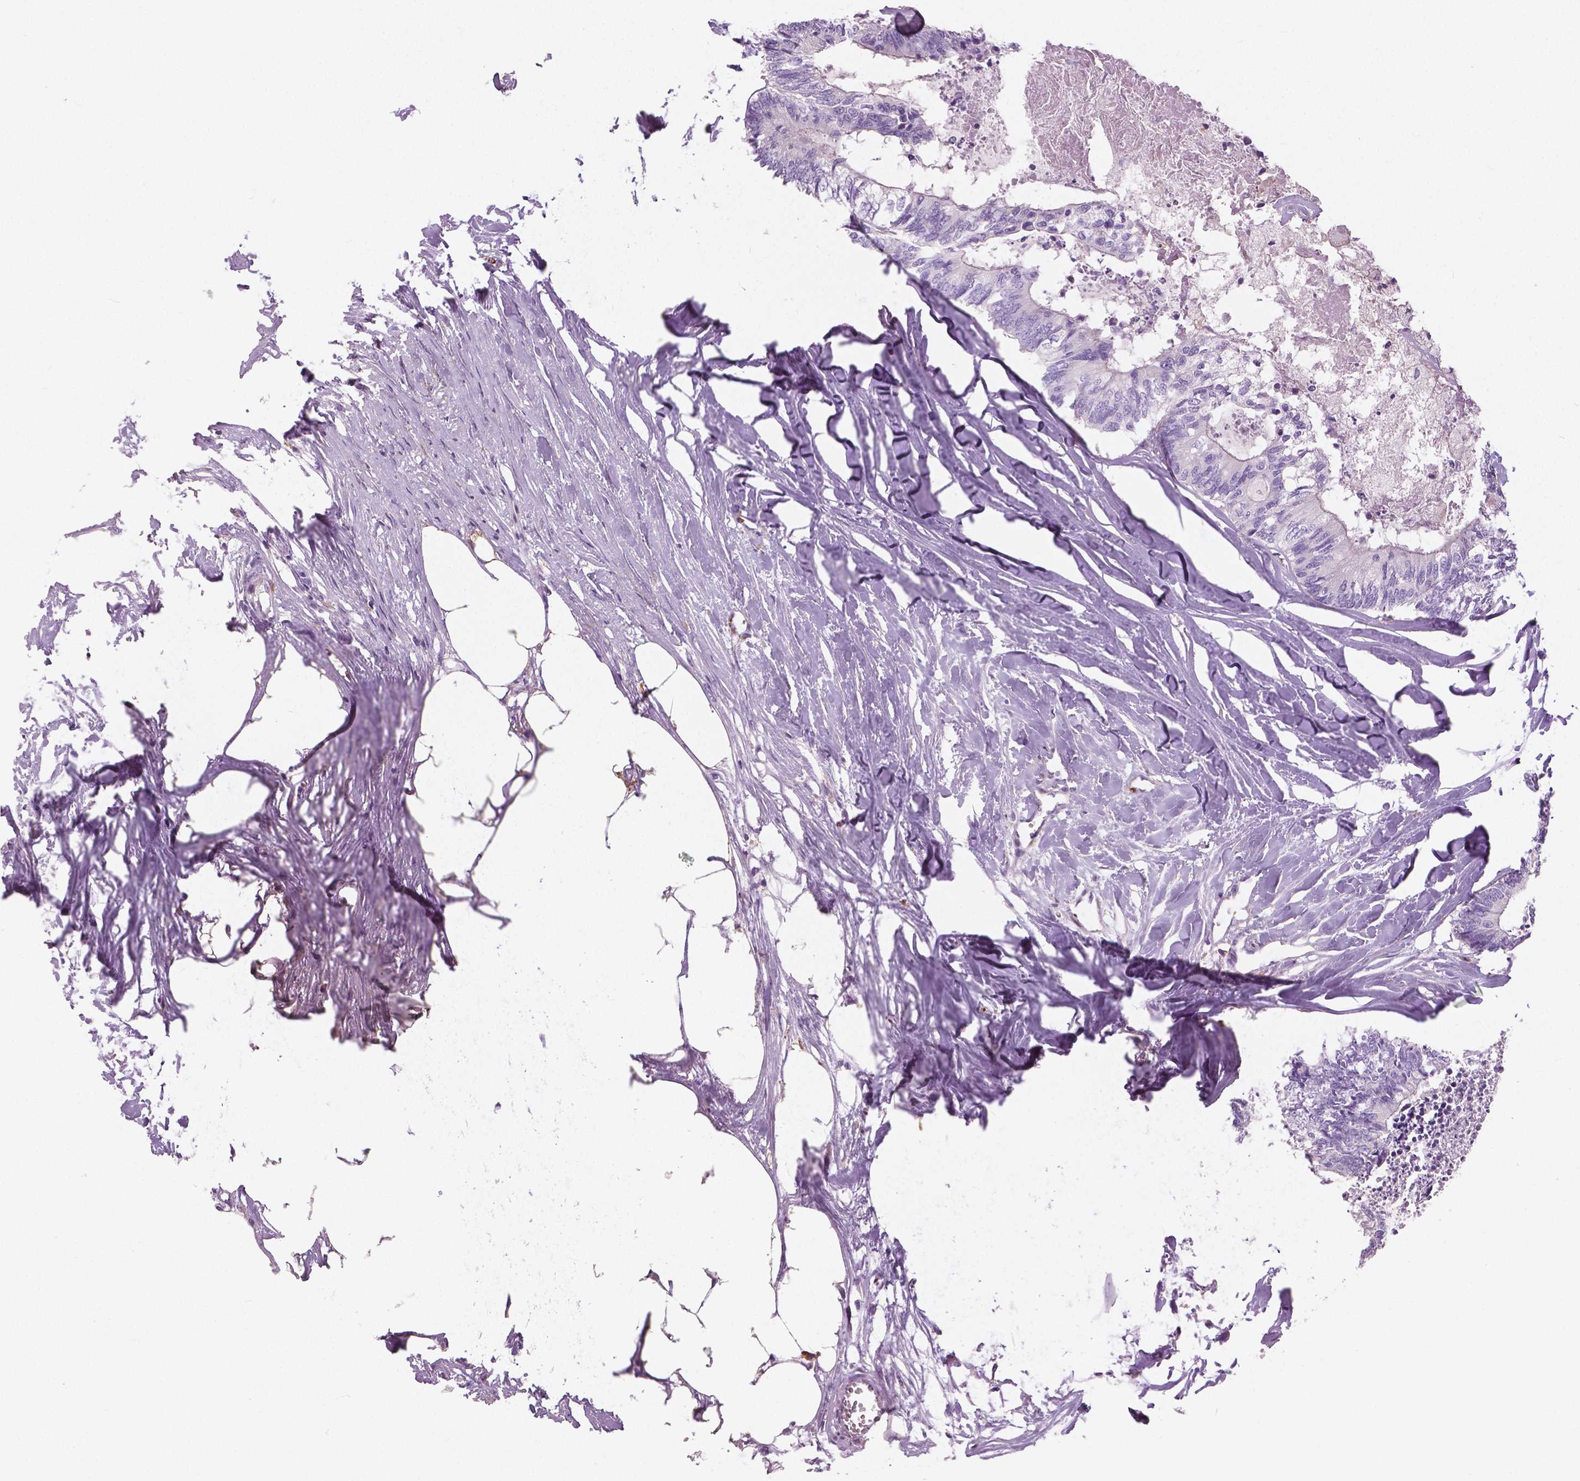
{"staining": {"intensity": "negative", "quantity": "none", "location": "none"}, "tissue": "colorectal cancer", "cell_type": "Tumor cells", "image_type": "cancer", "snomed": [{"axis": "morphology", "description": "Adenocarcinoma, NOS"}, {"axis": "topography", "description": "Colon"}, {"axis": "topography", "description": "Rectum"}], "caption": "This micrograph is of adenocarcinoma (colorectal) stained with immunohistochemistry (IHC) to label a protein in brown with the nuclei are counter-stained blue. There is no expression in tumor cells.", "gene": "SERPINI1", "patient": {"sex": "male", "age": 57}}